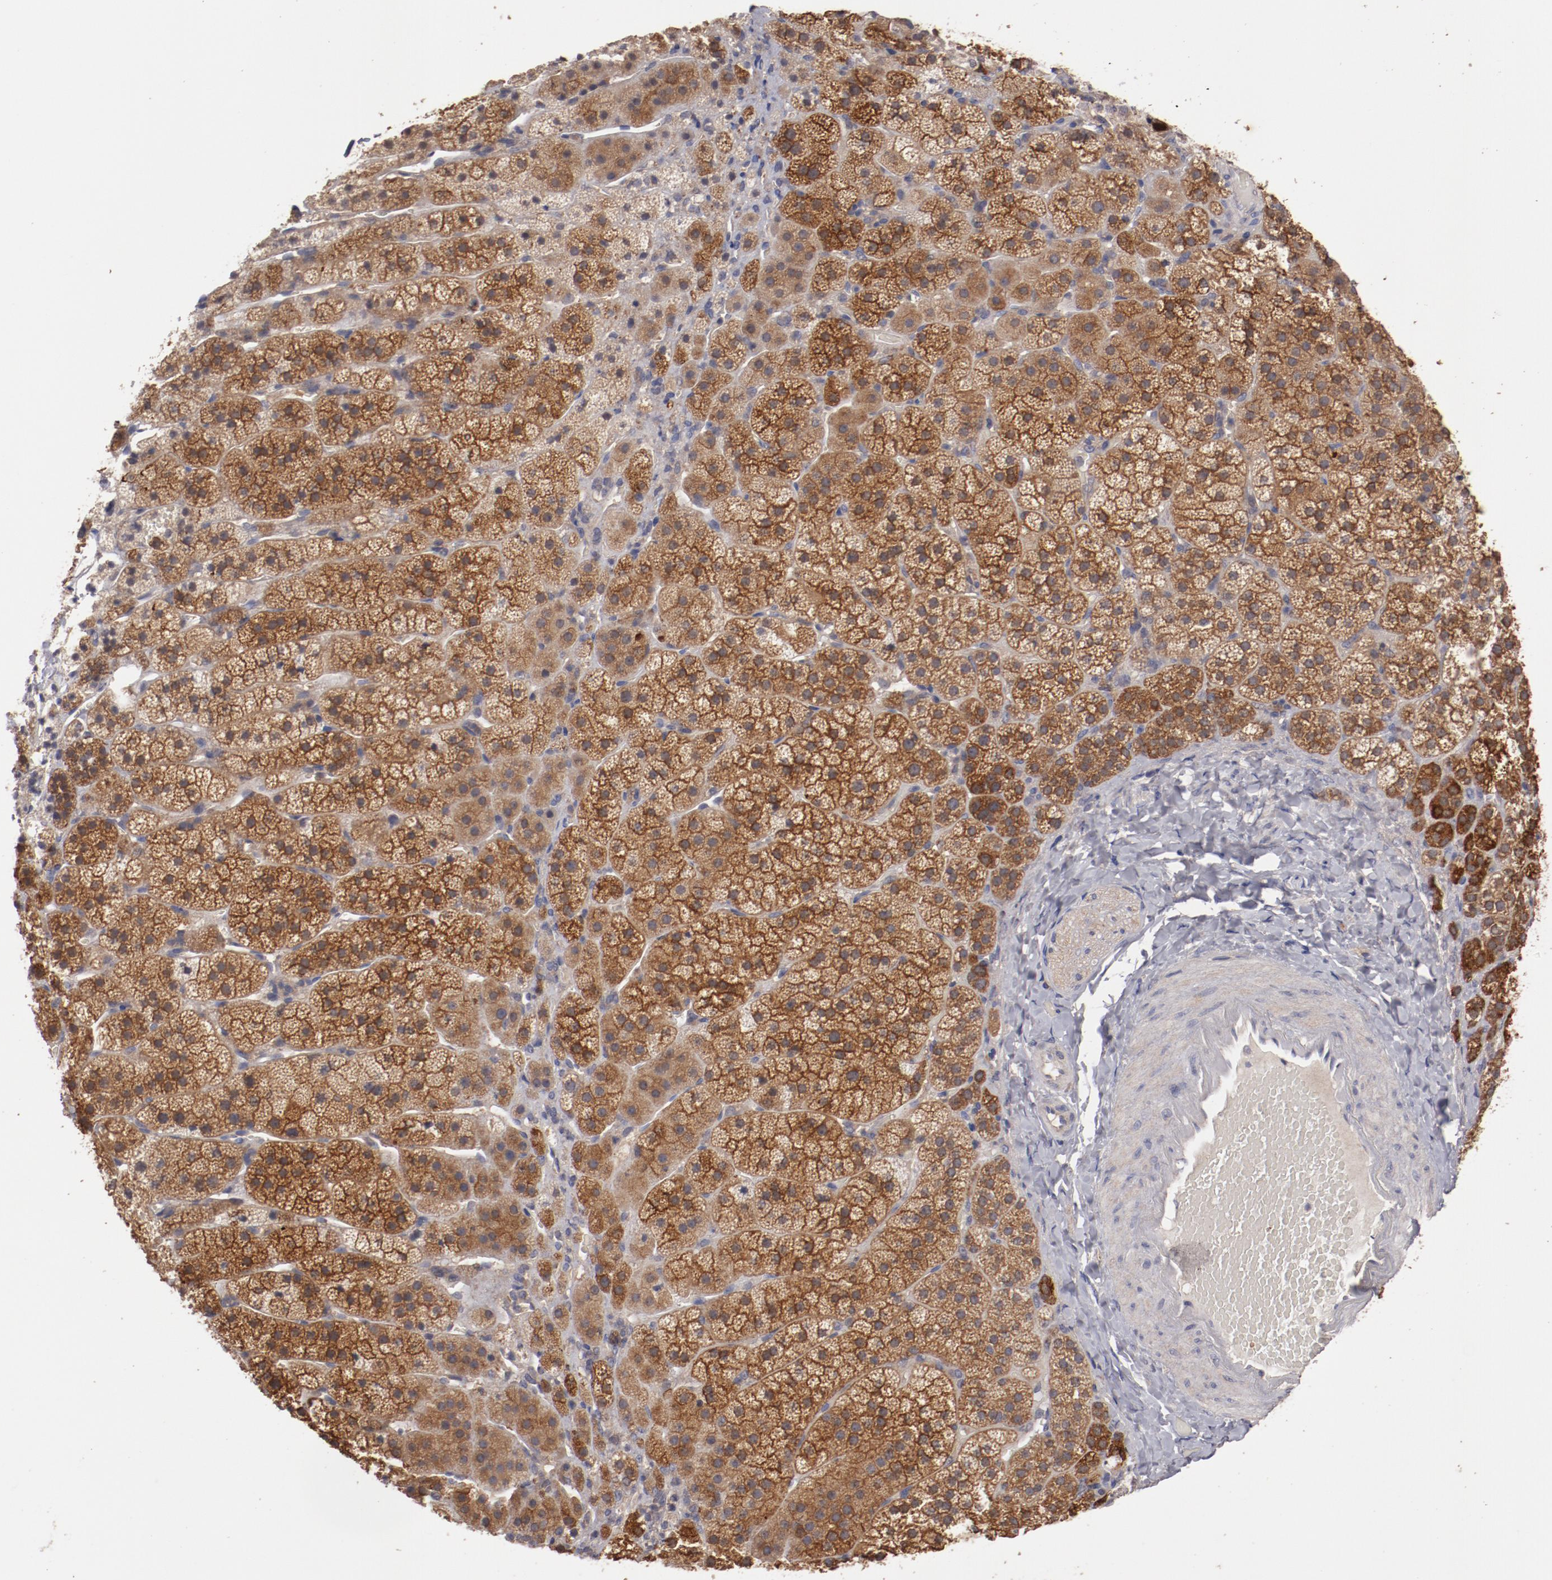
{"staining": {"intensity": "strong", "quantity": ">75%", "location": "cytoplasmic/membranous"}, "tissue": "adrenal gland", "cell_type": "Glandular cells", "image_type": "normal", "snomed": [{"axis": "morphology", "description": "Normal tissue, NOS"}, {"axis": "topography", "description": "Adrenal gland"}], "caption": "An immunohistochemistry photomicrograph of normal tissue is shown. Protein staining in brown shows strong cytoplasmic/membranous positivity in adrenal gland within glandular cells. Ihc stains the protein of interest in brown and the nuclei are stained blue.", "gene": "LRRC75B", "patient": {"sex": "female", "age": 44}}